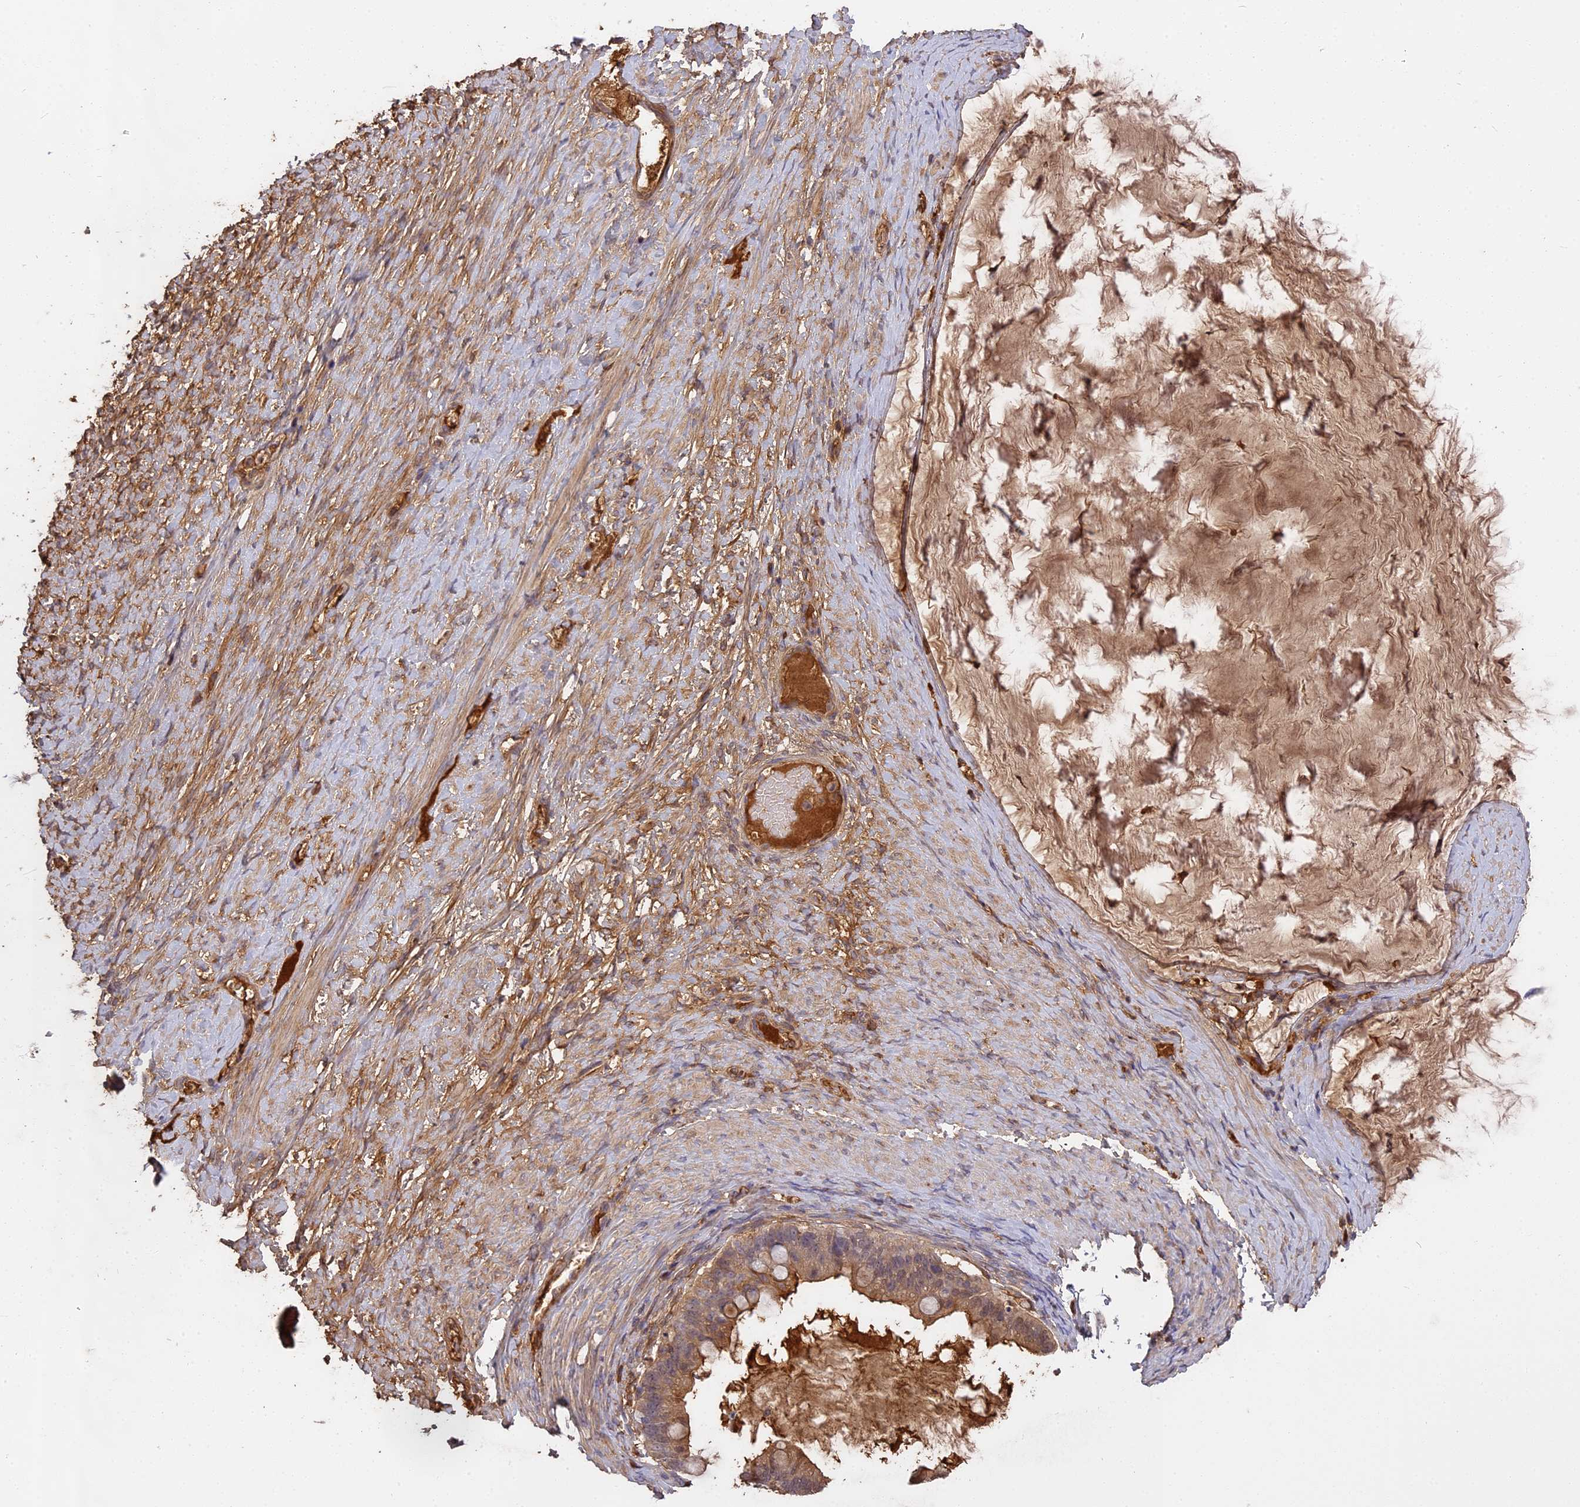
{"staining": {"intensity": "moderate", "quantity": ">75%", "location": "cytoplasmic/membranous"}, "tissue": "ovarian cancer", "cell_type": "Tumor cells", "image_type": "cancer", "snomed": [{"axis": "morphology", "description": "Cystadenocarcinoma, mucinous, NOS"}, {"axis": "topography", "description": "Ovary"}], "caption": "Tumor cells exhibit moderate cytoplasmic/membranous expression in approximately >75% of cells in ovarian mucinous cystadenocarcinoma.", "gene": "CFAP119", "patient": {"sex": "female", "age": 61}}